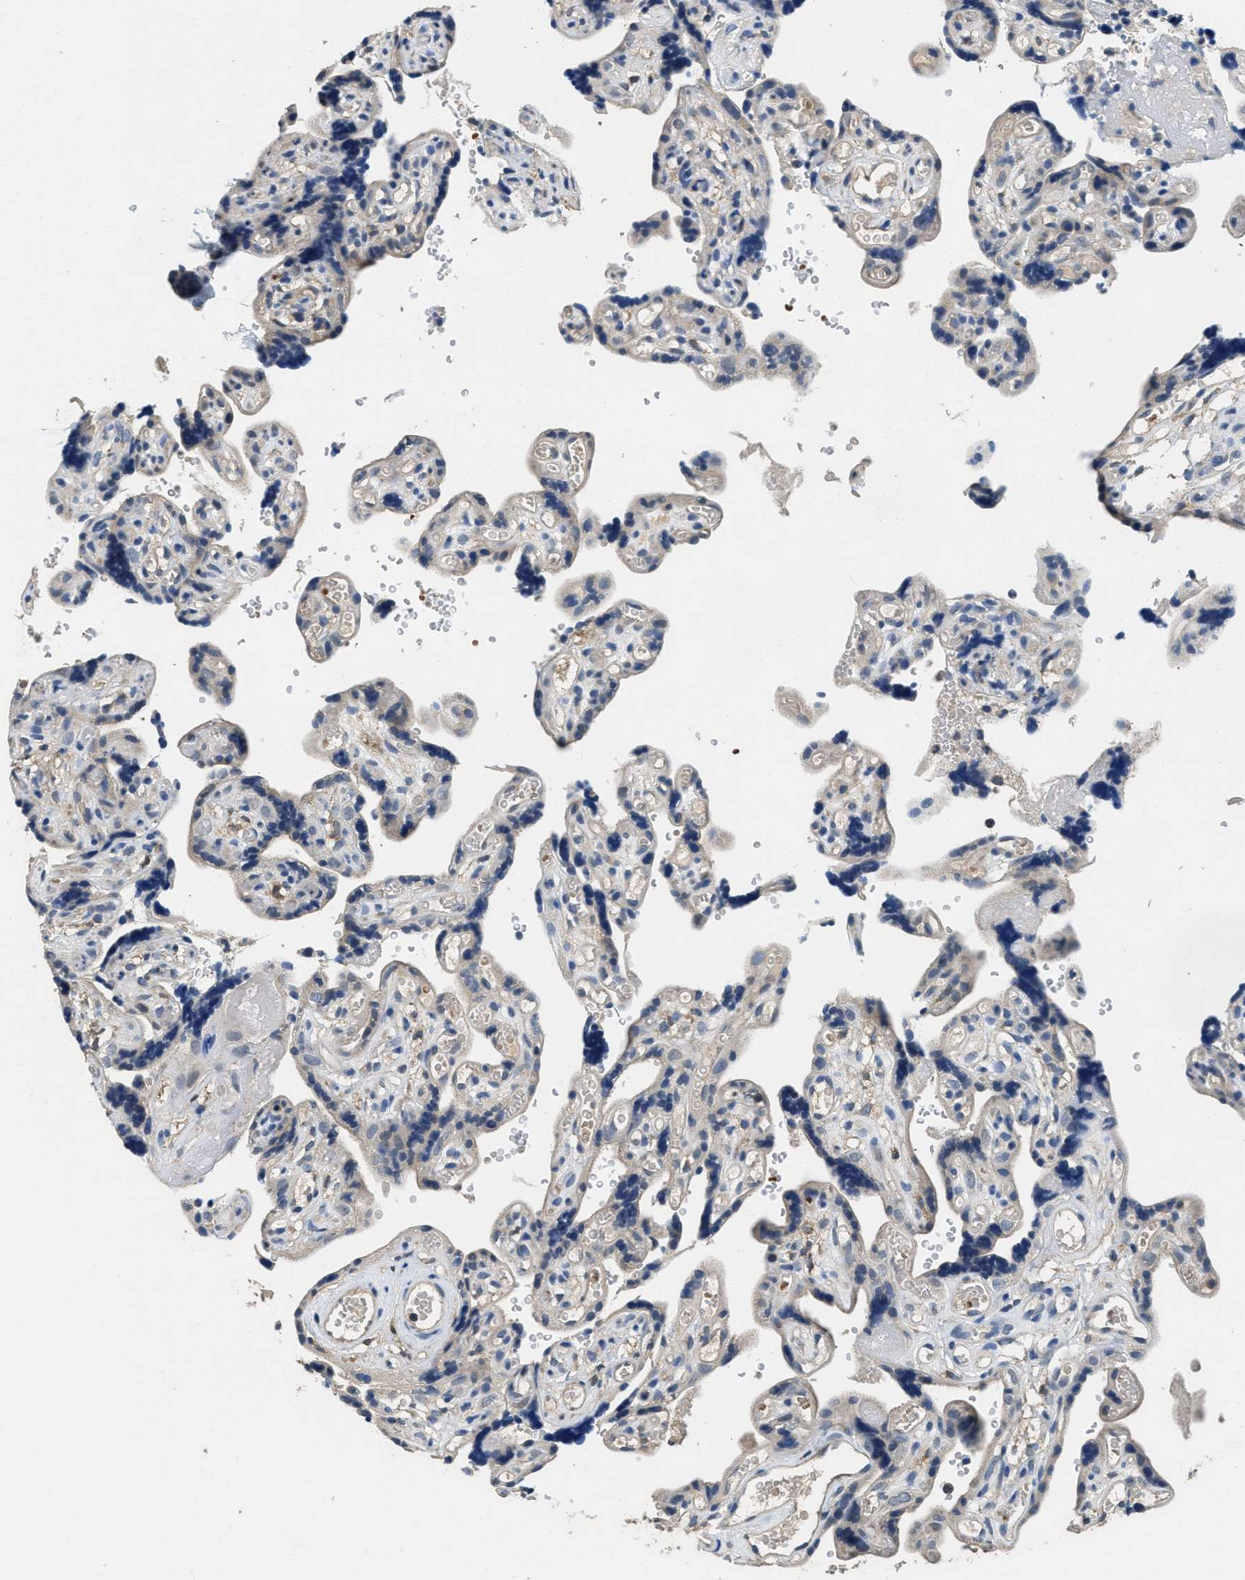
{"staining": {"intensity": "weak", "quantity": ">75%", "location": "cytoplasmic/membranous"}, "tissue": "placenta", "cell_type": "Decidual cells", "image_type": "normal", "snomed": [{"axis": "morphology", "description": "Normal tissue, NOS"}, {"axis": "topography", "description": "Placenta"}], "caption": "Placenta stained with immunohistochemistry displays weak cytoplasmic/membranous staining in approximately >75% of decidual cells. Immunohistochemistry stains the protein of interest in brown and the nuclei are stained blue.", "gene": "DGKE", "patient": {"sex": "female", "age": 30}}